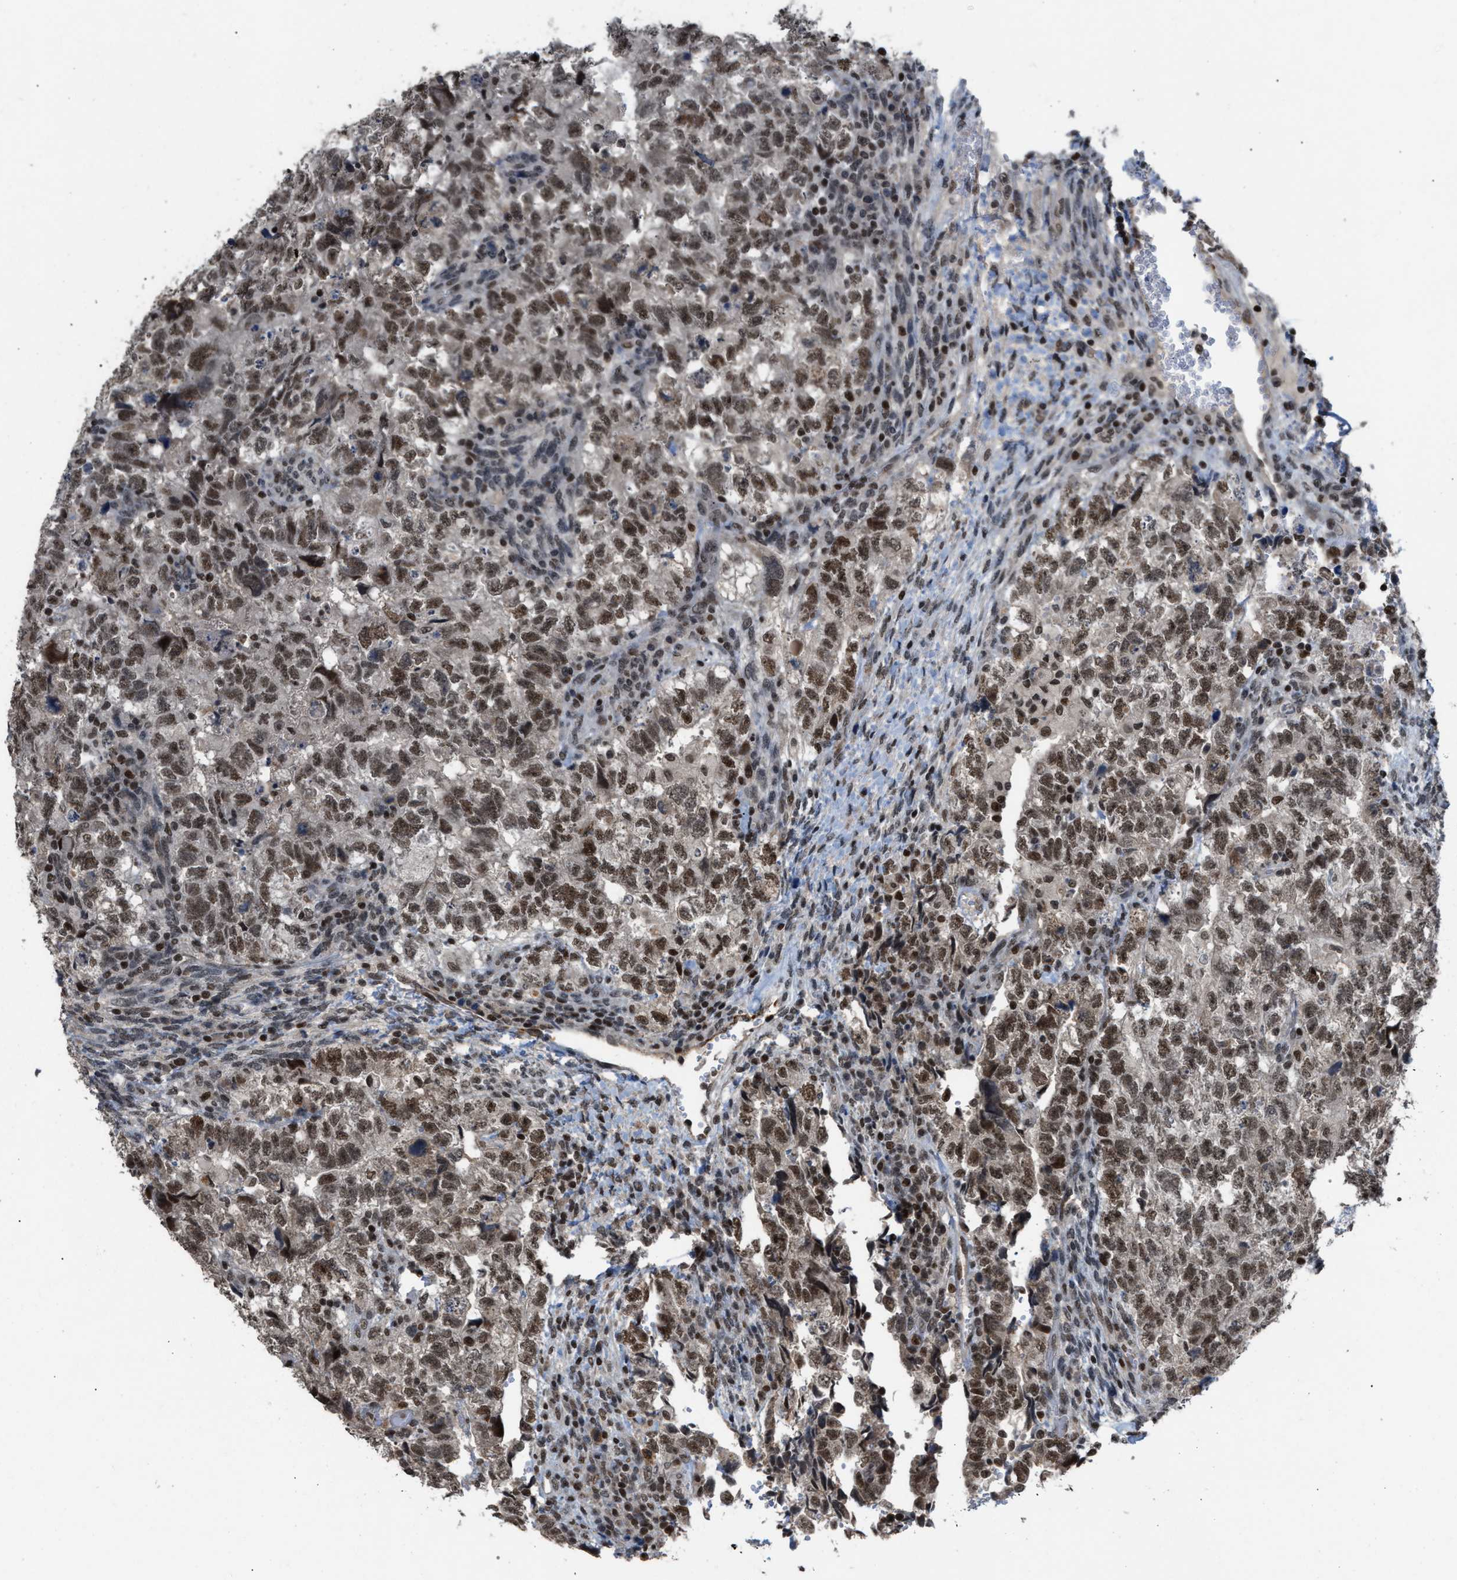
{"staining": {"intensity": "moderate", "quantity": ">75%", "location": "nuclear"}, "tissue": "testis cancer", "cell_type": "Tumor cells", "image_type": "cancer", "snomed": [{"axis": "morphology", "description": "Carcinoma, Embryonal, NOS"}, {"axis": "topography", "description": "Testis"}], "caption": "A brown stain shows moderate nuclear staining of a protein in embryonal carcinoma (testis) tumor cells. (DAB IHC, brown staining for protein, blue staining for nuclei).", "gene": "C9orf78", "patient": {"sex": "male", "age": 36}}